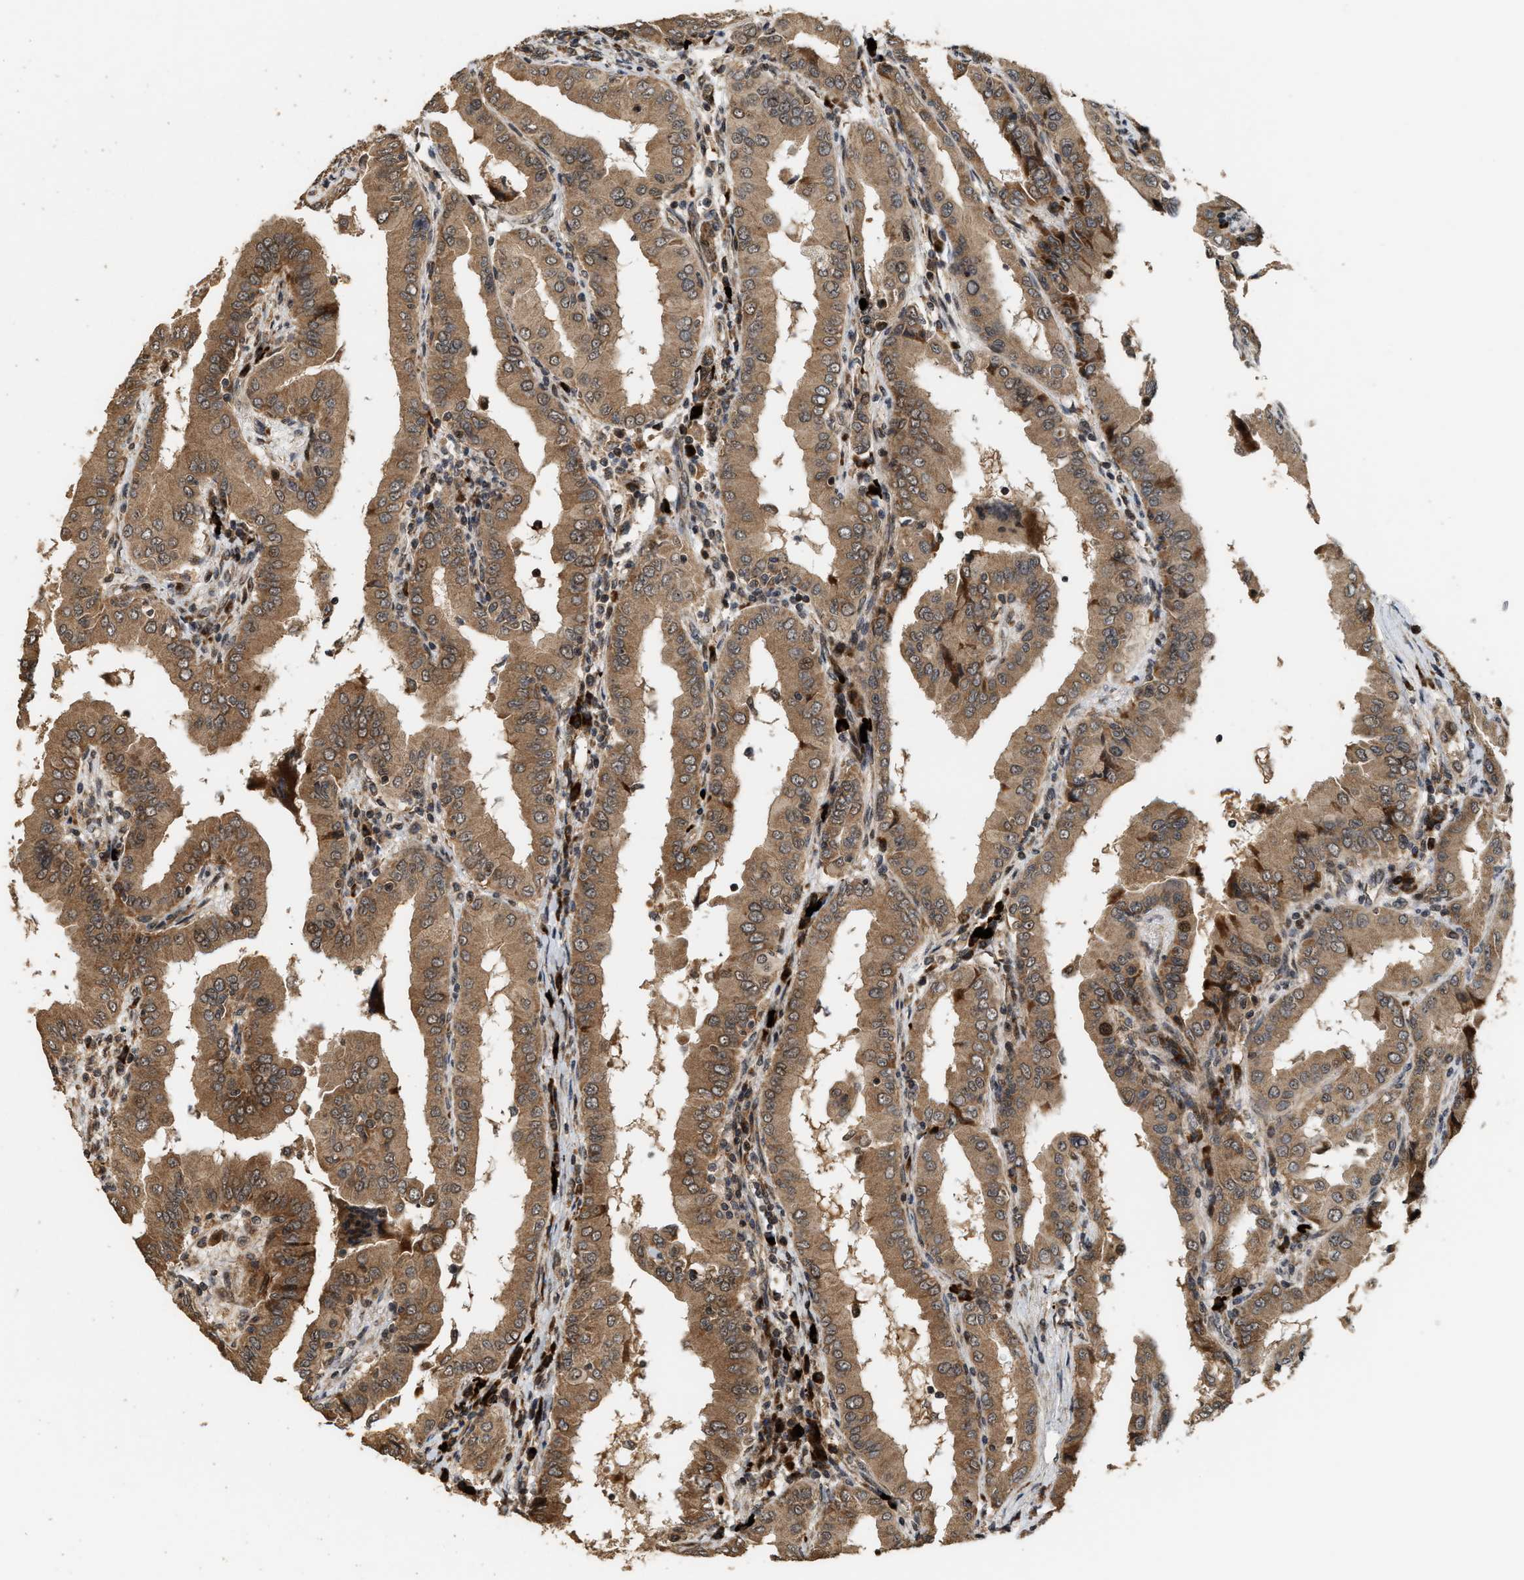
{"staining": {"intensity": "moderate", "quantity": ">75%", "location": "cytoplasmic/membranous,nuclear"}, "tissue": "thyroid cancer", "cell_type": "Tumor cells", "image_type": "cancer", "snomed": [{"axis": "morphology", "description": "Papillary adenocarcinoma, NOS"}, {"axis": "topography", "description": "Thyroid gland"}], "caption": "The photomicrograph reveals a brown stain indicating the presence of a protein in the cytoplasmic/membranous and nuclear of tumor cells in thyroid cancer (papillary adenocarcinoma). The protein is stained brown, and the nuclei are stained in blue (DAB (3,3'-diaminobenzidine) IHC with brightfield microscopy, high magnification).", "gene": "ELP2", "patient": {"sex": "male", "age": 33}}